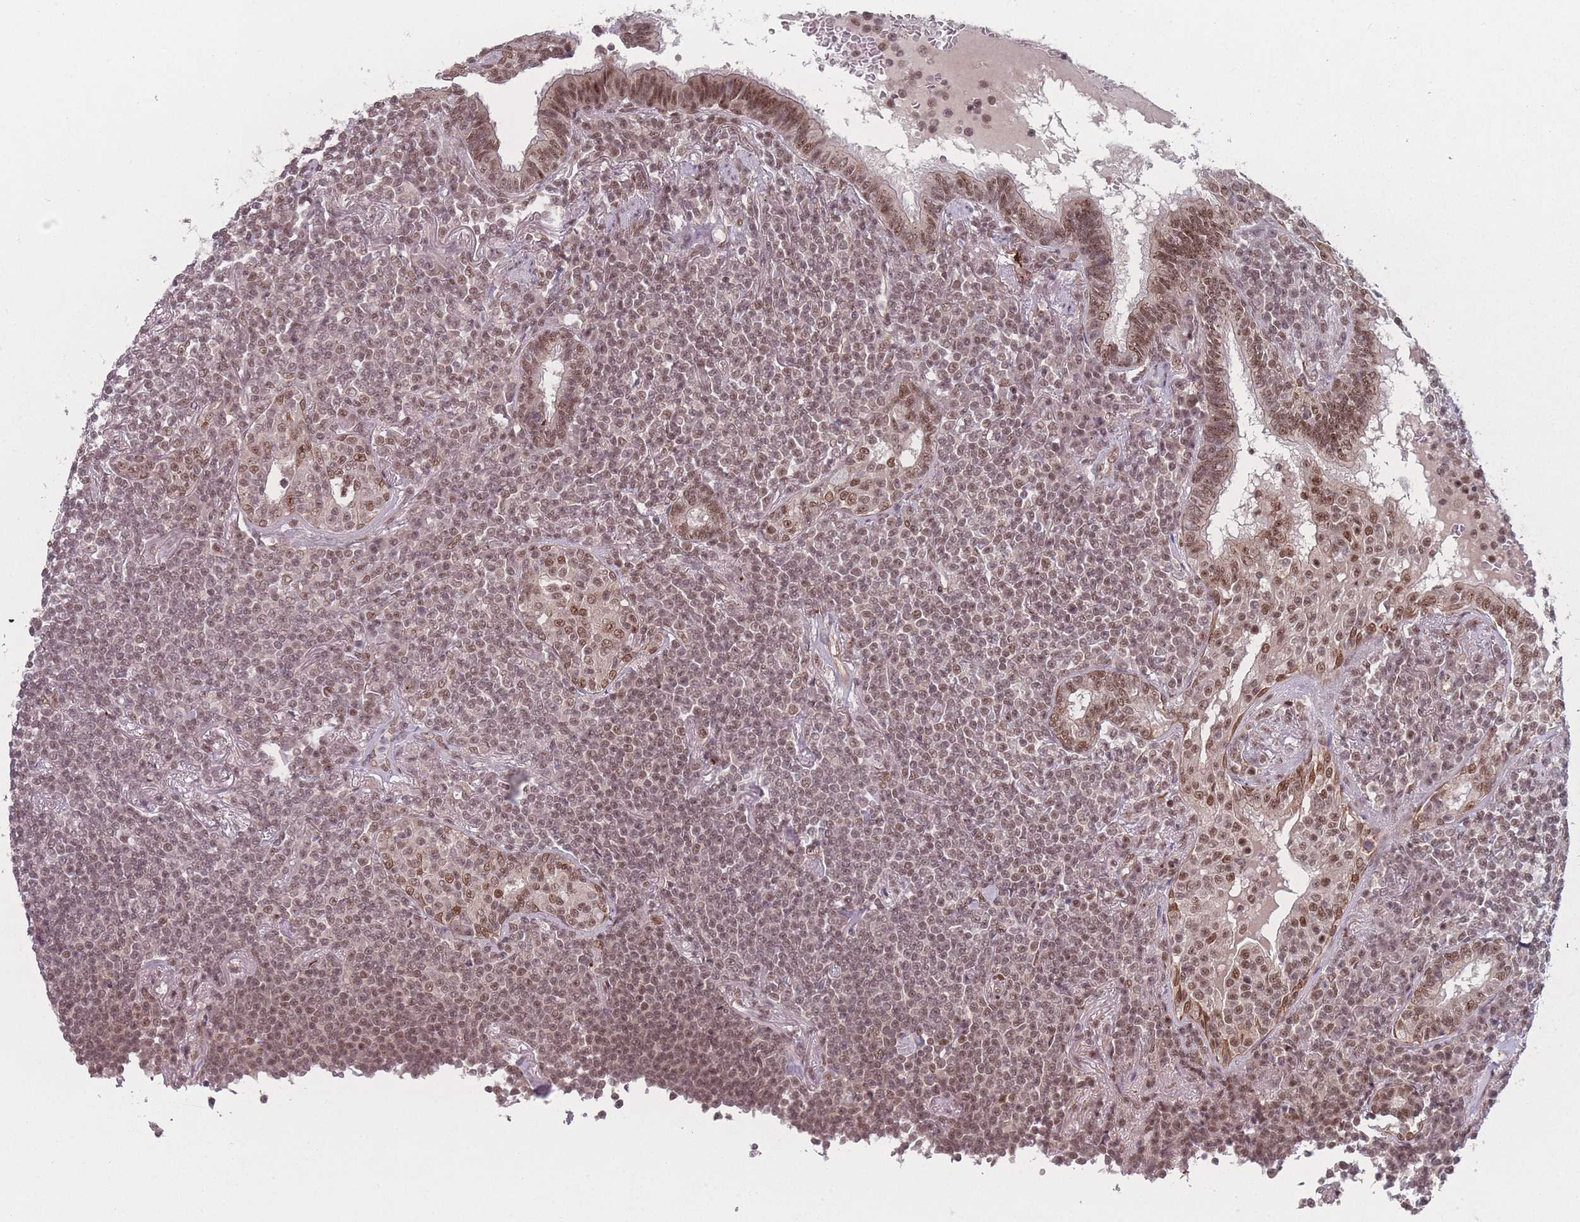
{"staining": {"intensity": "moderate", "quantity": ">75%", "location": "nuclear"}, "tissue": "lymphoma", "cell_type": "Tumor cells", "image_type": "cancer", "snomed": [{"axis": "morphology", "description": "Malignant lymphoma, non-Hodgkin's type, Low grade"}, {"axis": "topography", "description": "Lung"}], "caption": "Immunohistochemistry image of neoplastic tissue: malignant lymphoma, non-Hodgkin's type (low-grade) stained using IHC reveals medium levels of moderate protein expression localized specifically in the nuclear of tumor cells, appearing as a nuclear brown color.", "gene": "ZC3H14", "patient": {"sex": "female", "age": 71}}